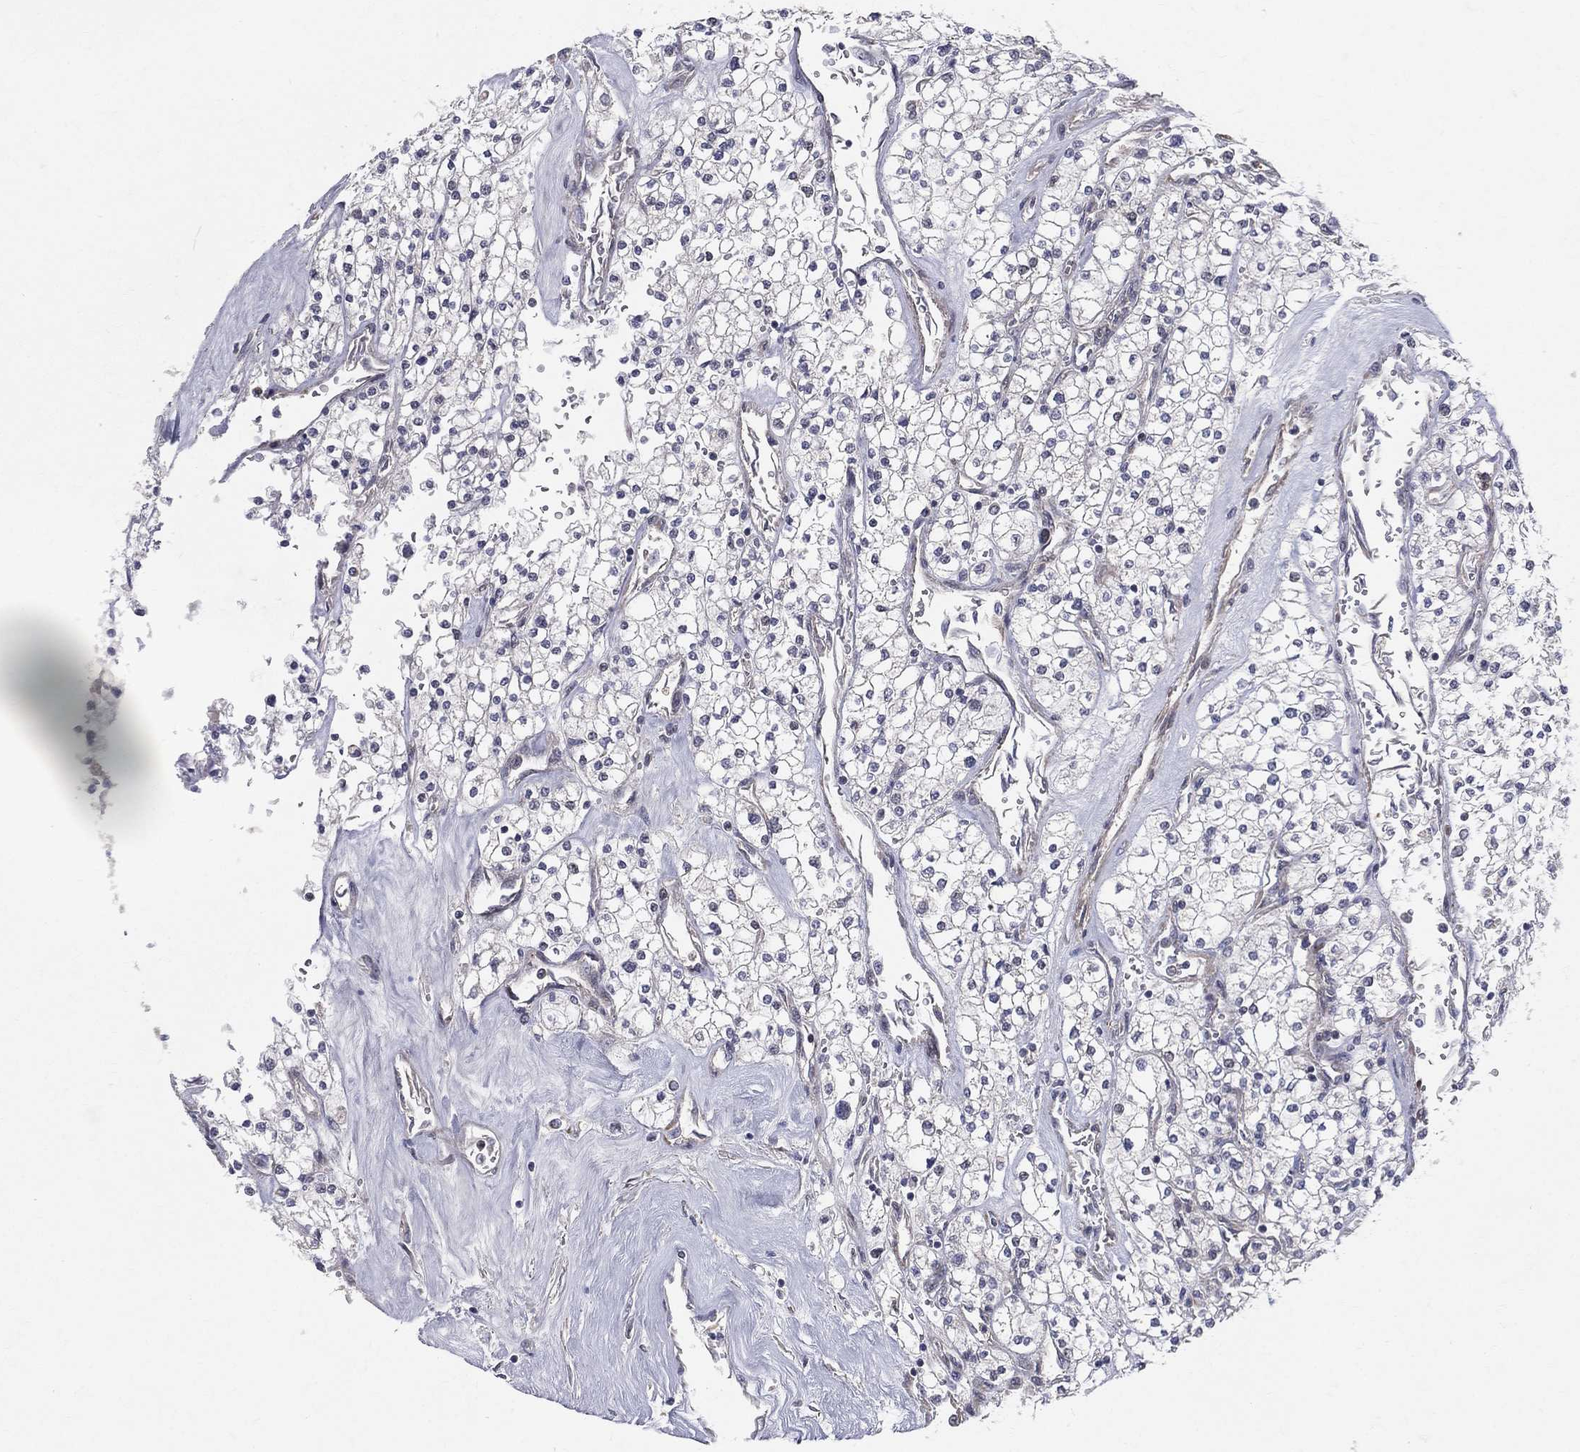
{"staining": {"intensity": "negative", "quantity": "none", "location": "none"}, "tissue": "renal cancer", "cell_type": "Tumor cells", "image_type": "cancer", "snomed": [{"axis": "morphology", "description": "Adenocarcinoma, NOS"}, {"axis": "topography", "description": "Kidney"}], "caption": "Renal adenocarcinoma was stained to show a protein in brown. There is no significant staining in tumor cells.", "gene": "POMZP3", "patient": {"sex": "male", "age": 80}}